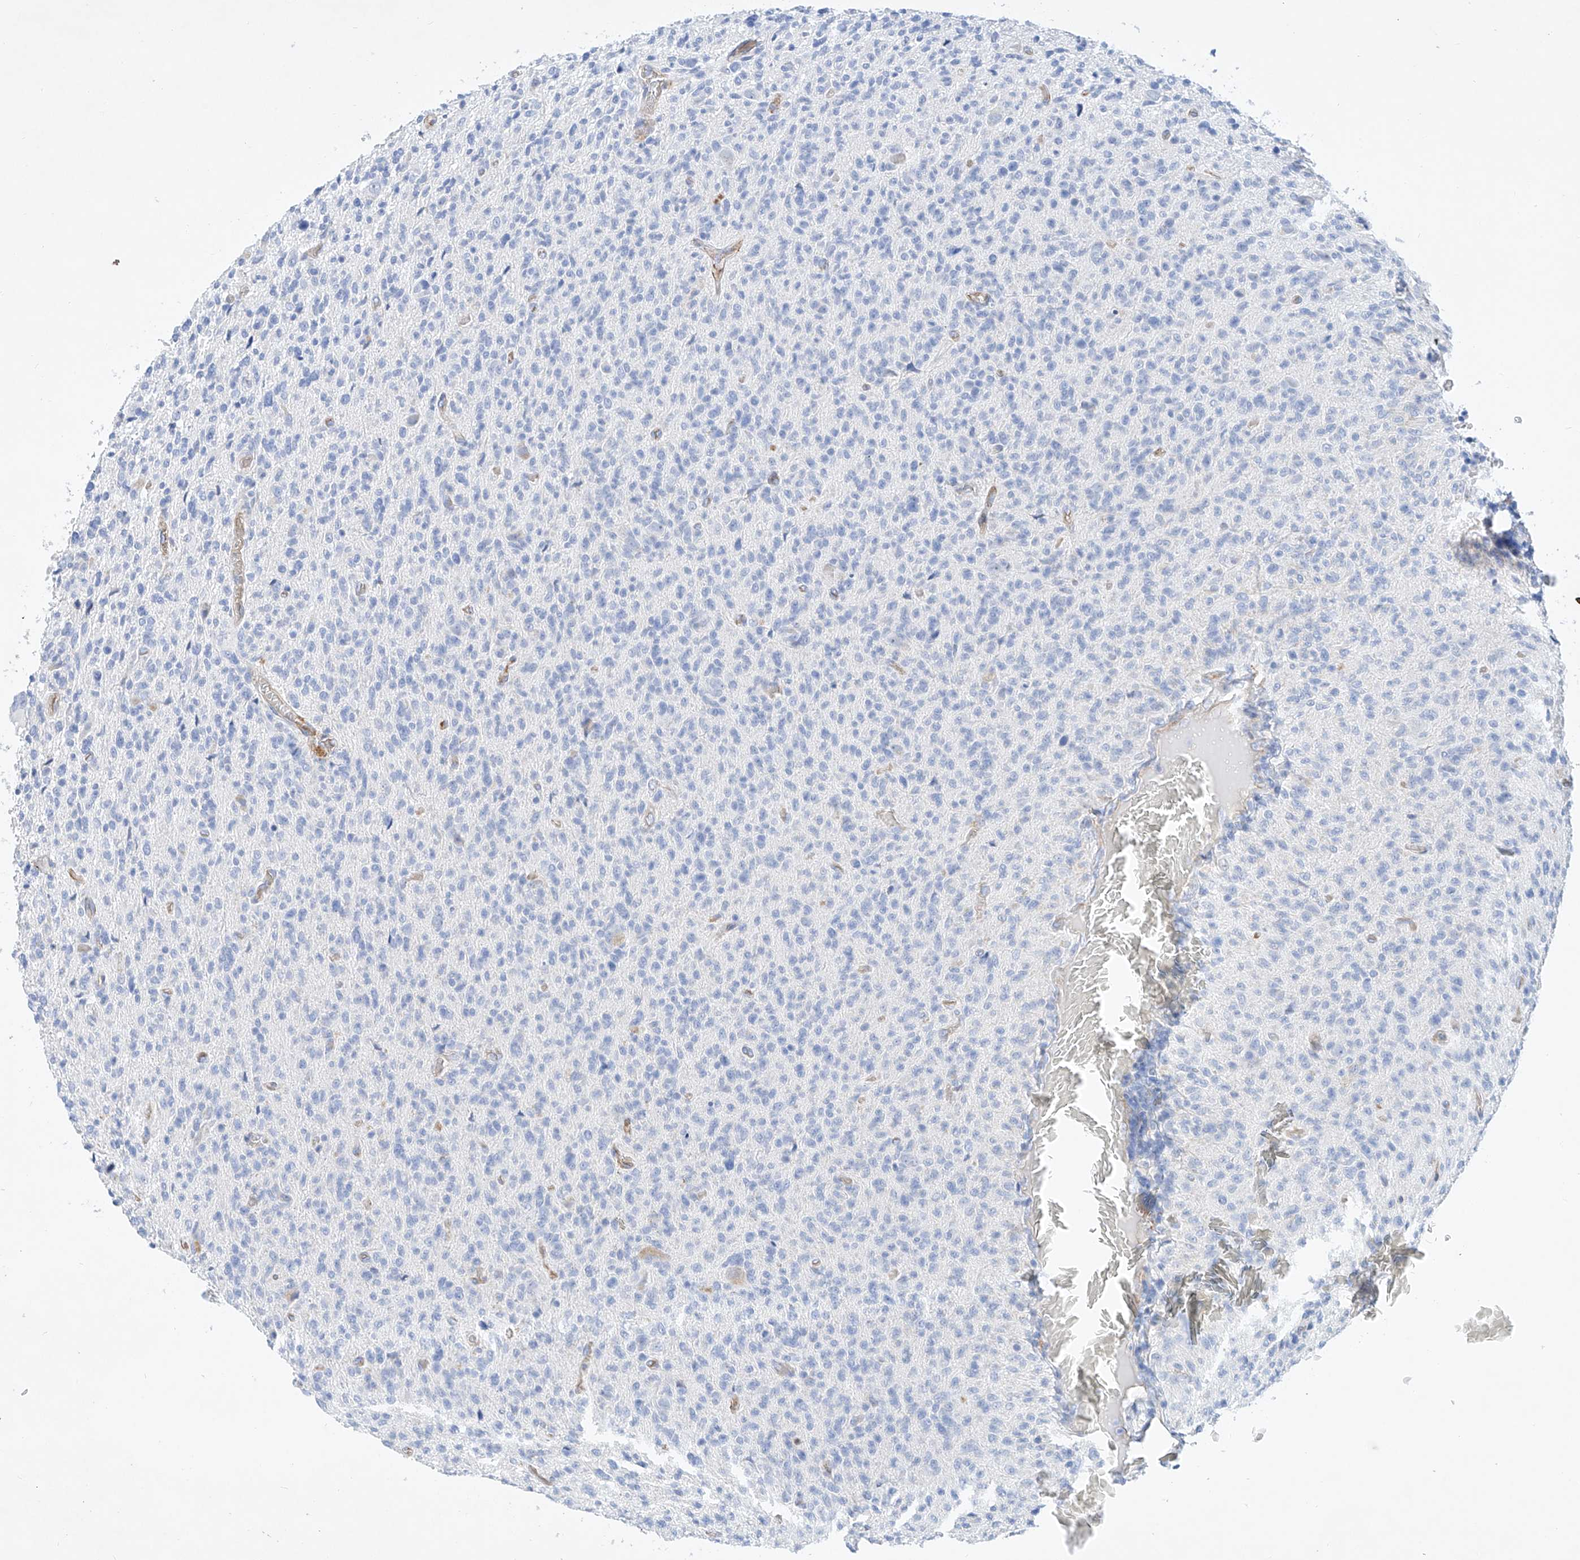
{"staining": {"intensity": "negative", "quantity": "none", "location": "none"}, "tissue": "glioma", "cell_type": "Tumor cells", "image_type": "cancer", "snomed": [{"axis": "morphology", "description": "Glioma, malignant, High grade"}, {"axis": "topography", "description": "Brain"}], "caption": "Human glioma stained for a protein using immunohistochemistry (IHC) demonstrates no staining in tumor cells.", "gene": "SBSPON", "patient": {"sex": "female", "age": 57}}